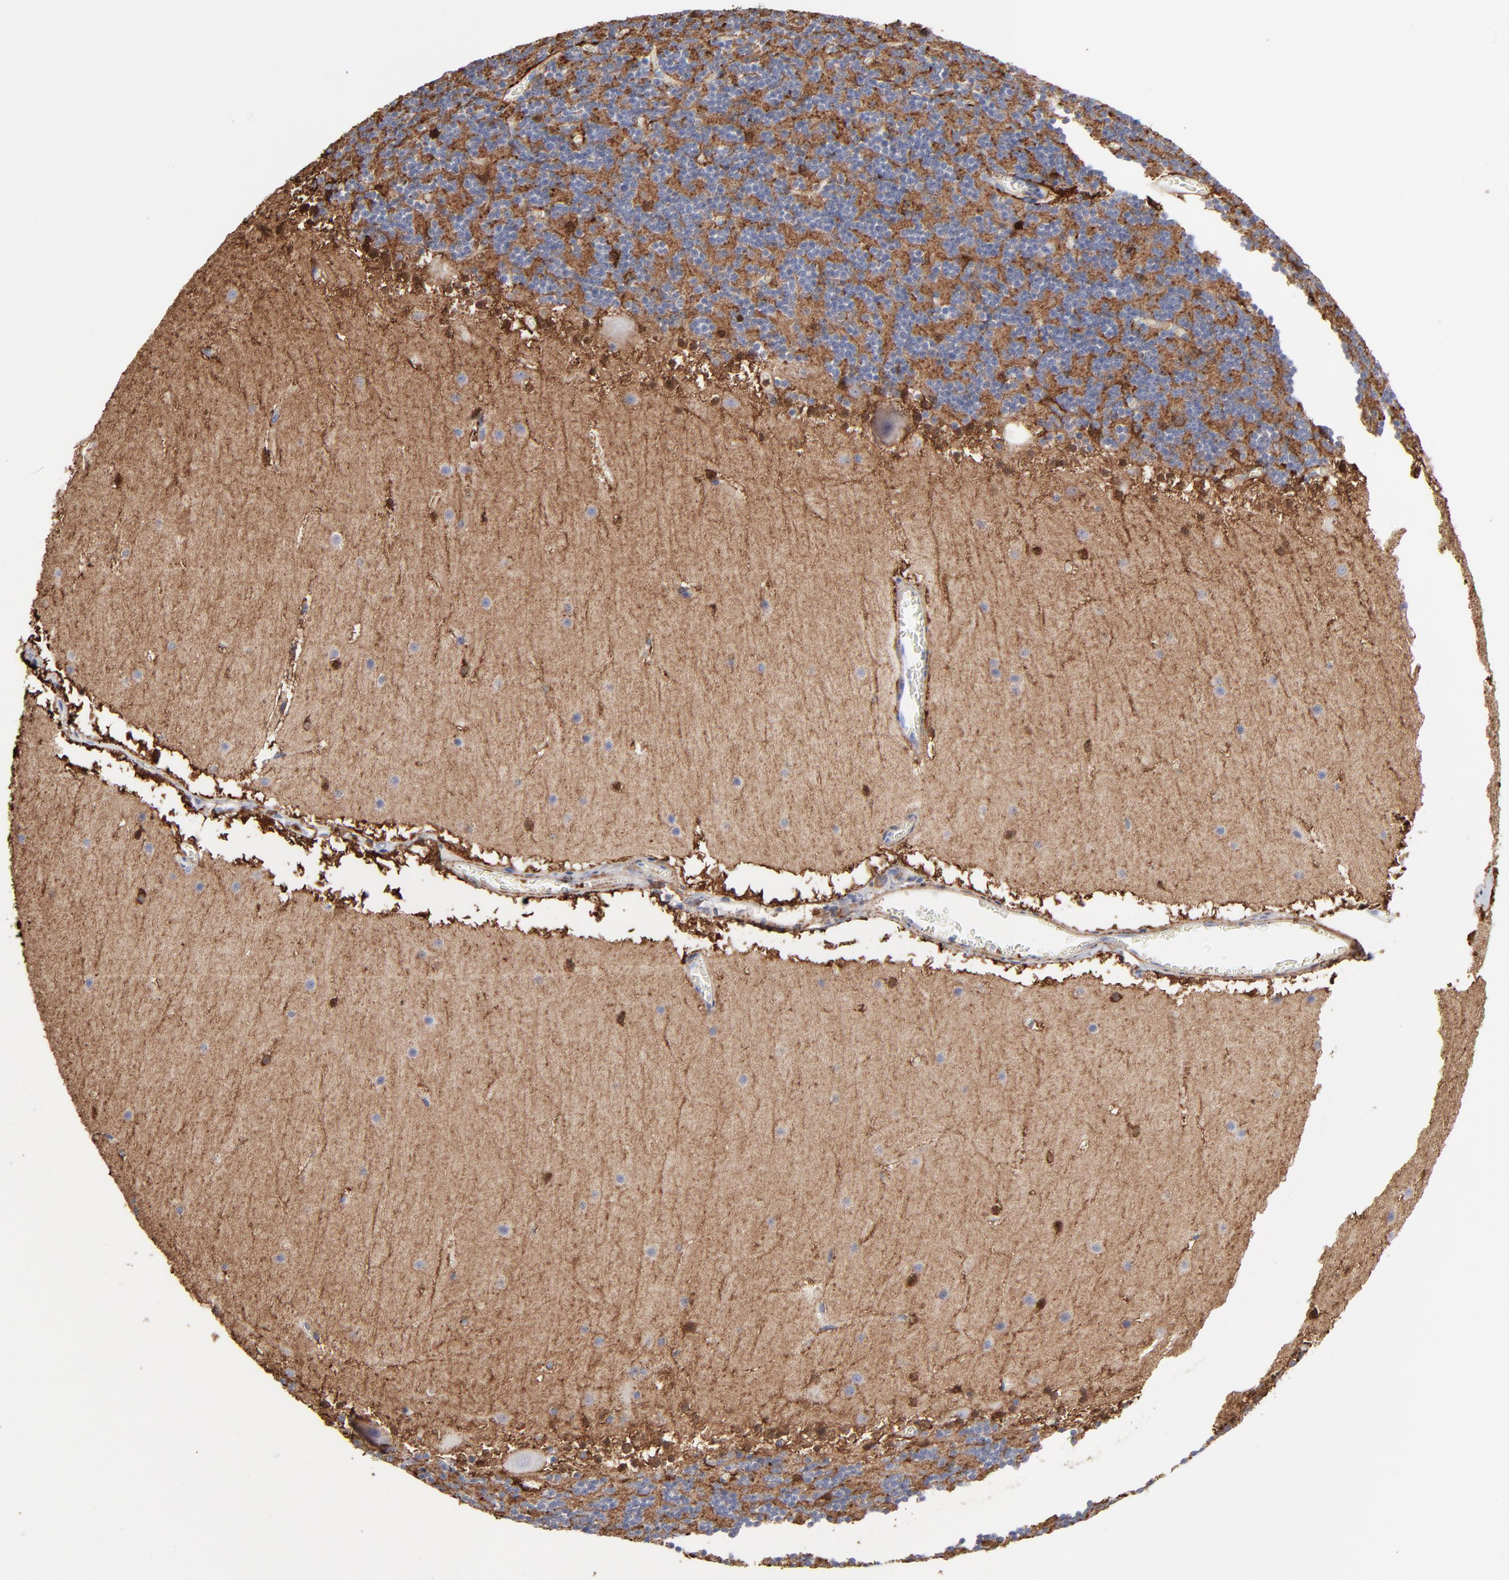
{"staining": {"intensity": "negative", "quantity": "none", "location": "none"}, "tissue": "cerebellum", "cell_type": "Cells in granular layer", "image_type": "normal", "snomed": [{"axis": "morphology", "description": "Normal tissue, NOS"}, {"axis": "topography", "description": "Cerebellum"}], "caption": "Human cerebellum stained for a protein using IHC reveals no staining in cells in granular layer.", "gene": "CILP", "patient": {"sex": "male", "age": 45}}